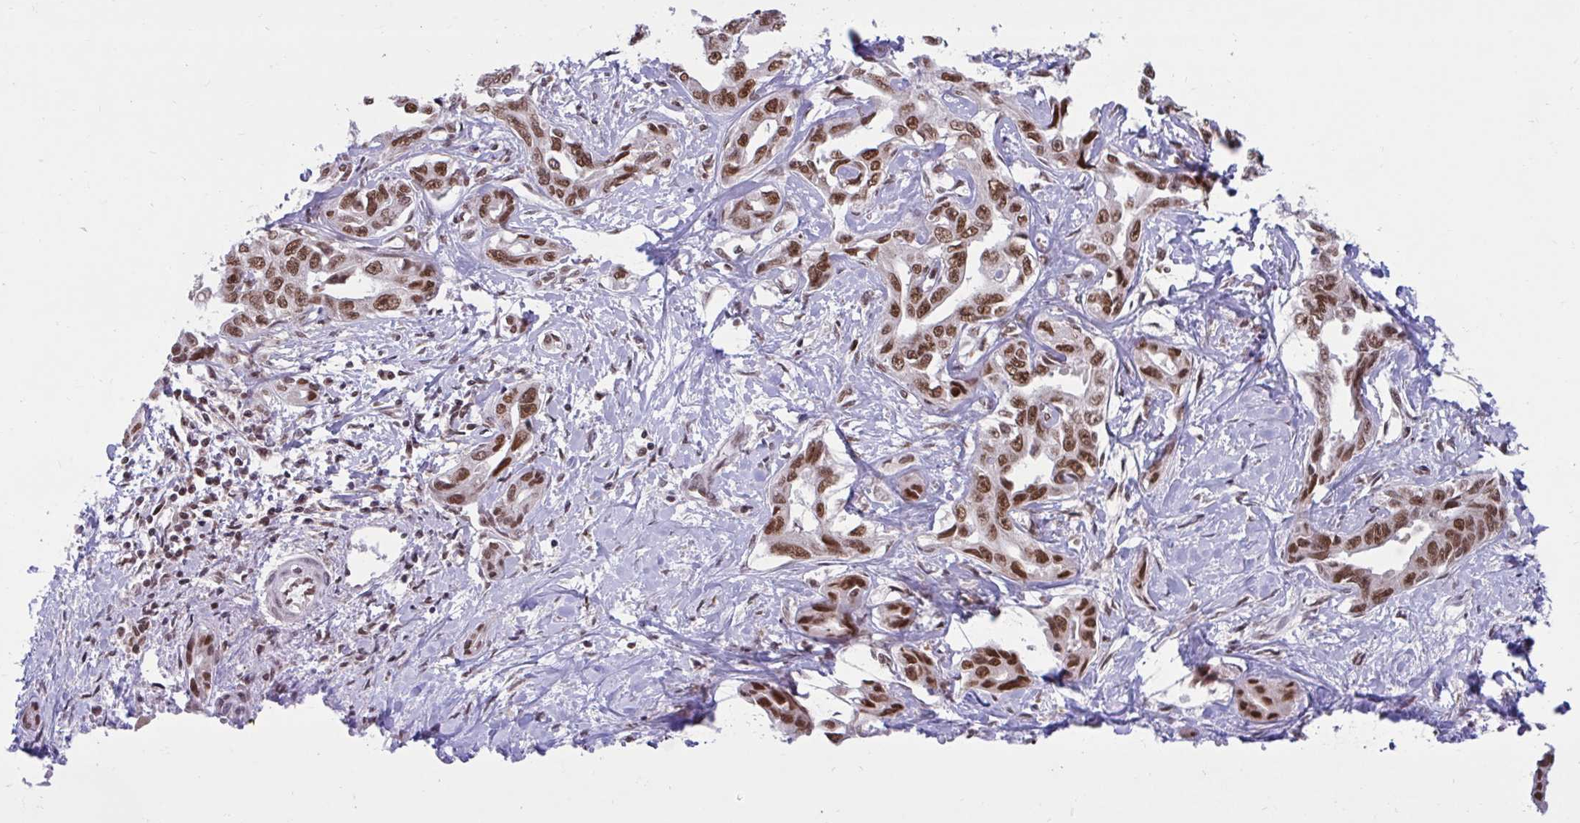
{"staining": {"intensity": "strong", "quantity": ">75%", "location": "nuclear"}, "tissue": "liver cancer", "cell_type": "Tumor cells", "image_type": "cancer", "snomed": [{"axis": "morphology", "description": "Cholangiocarcinoma"}, {"axis": "topography", "description": "Liver"}], "caption": "This is a histology image of IHC staining of cholangiocarcinoma (liver), which shows strong expression in the nuclear of tumor cells.", "gene": "PHF10", "patient": {"sex": "male", "age": 59}}